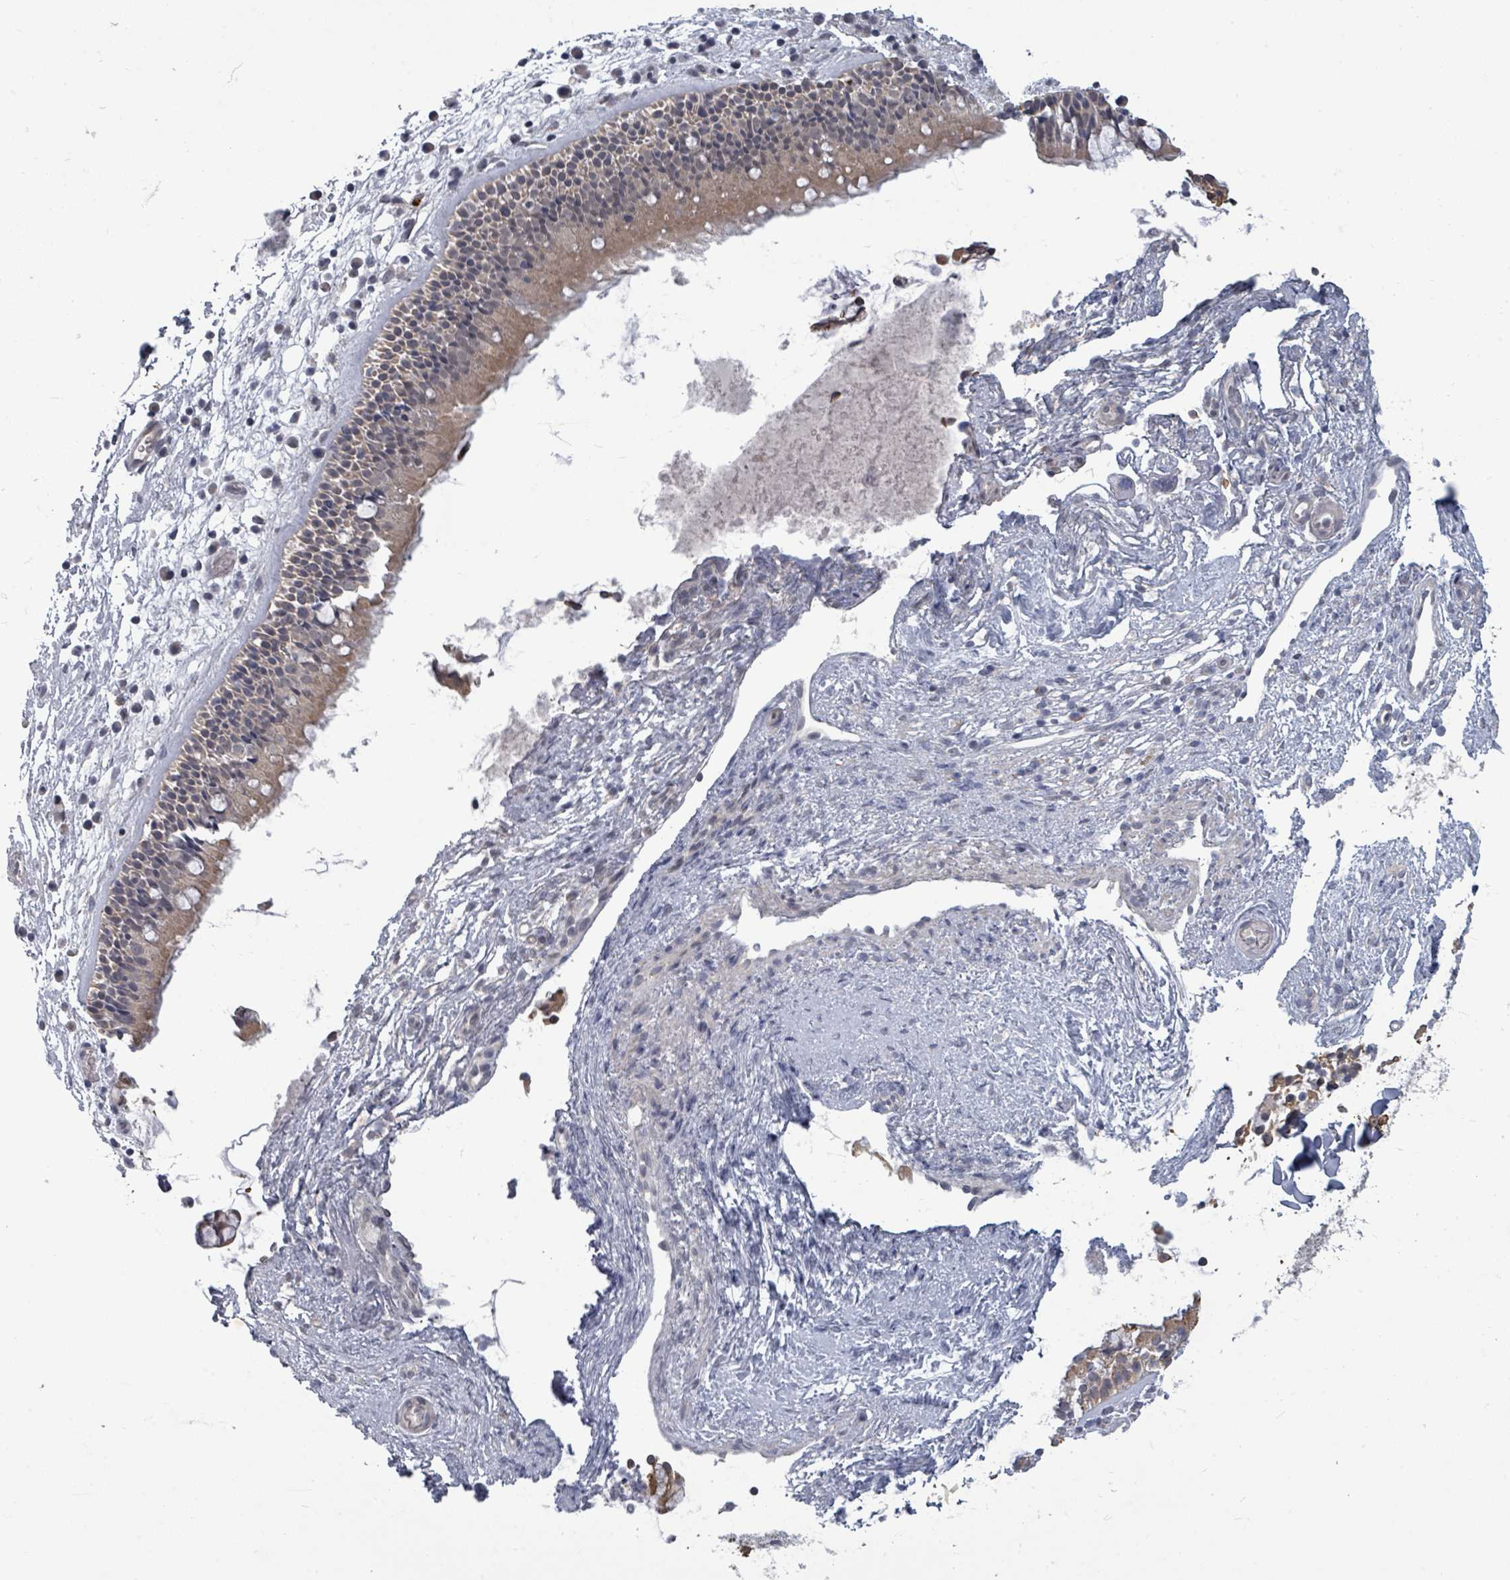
{"staining": {"intensity": "weak", "quantity": "25%-75%", "location": "cytoplasmic/membranous"}, "tissue": "nasopharynx", "cell_type": "Respiratory epithelial cells", "image_type": "normal", "snomed": [{"axis": "morphology", "description": "Normal tissue, NOS"}, {"axis": "topography", "description": "Nasopharynx"}], "caption": "Protein staining of unremarkable nasopharynx displays weak cytoplasmic/membranous positivity in approximately 25%-75% of respiratory epithelial cells.", "gene": "ASB12", "patient": {"sex": "male", "age": 63}}